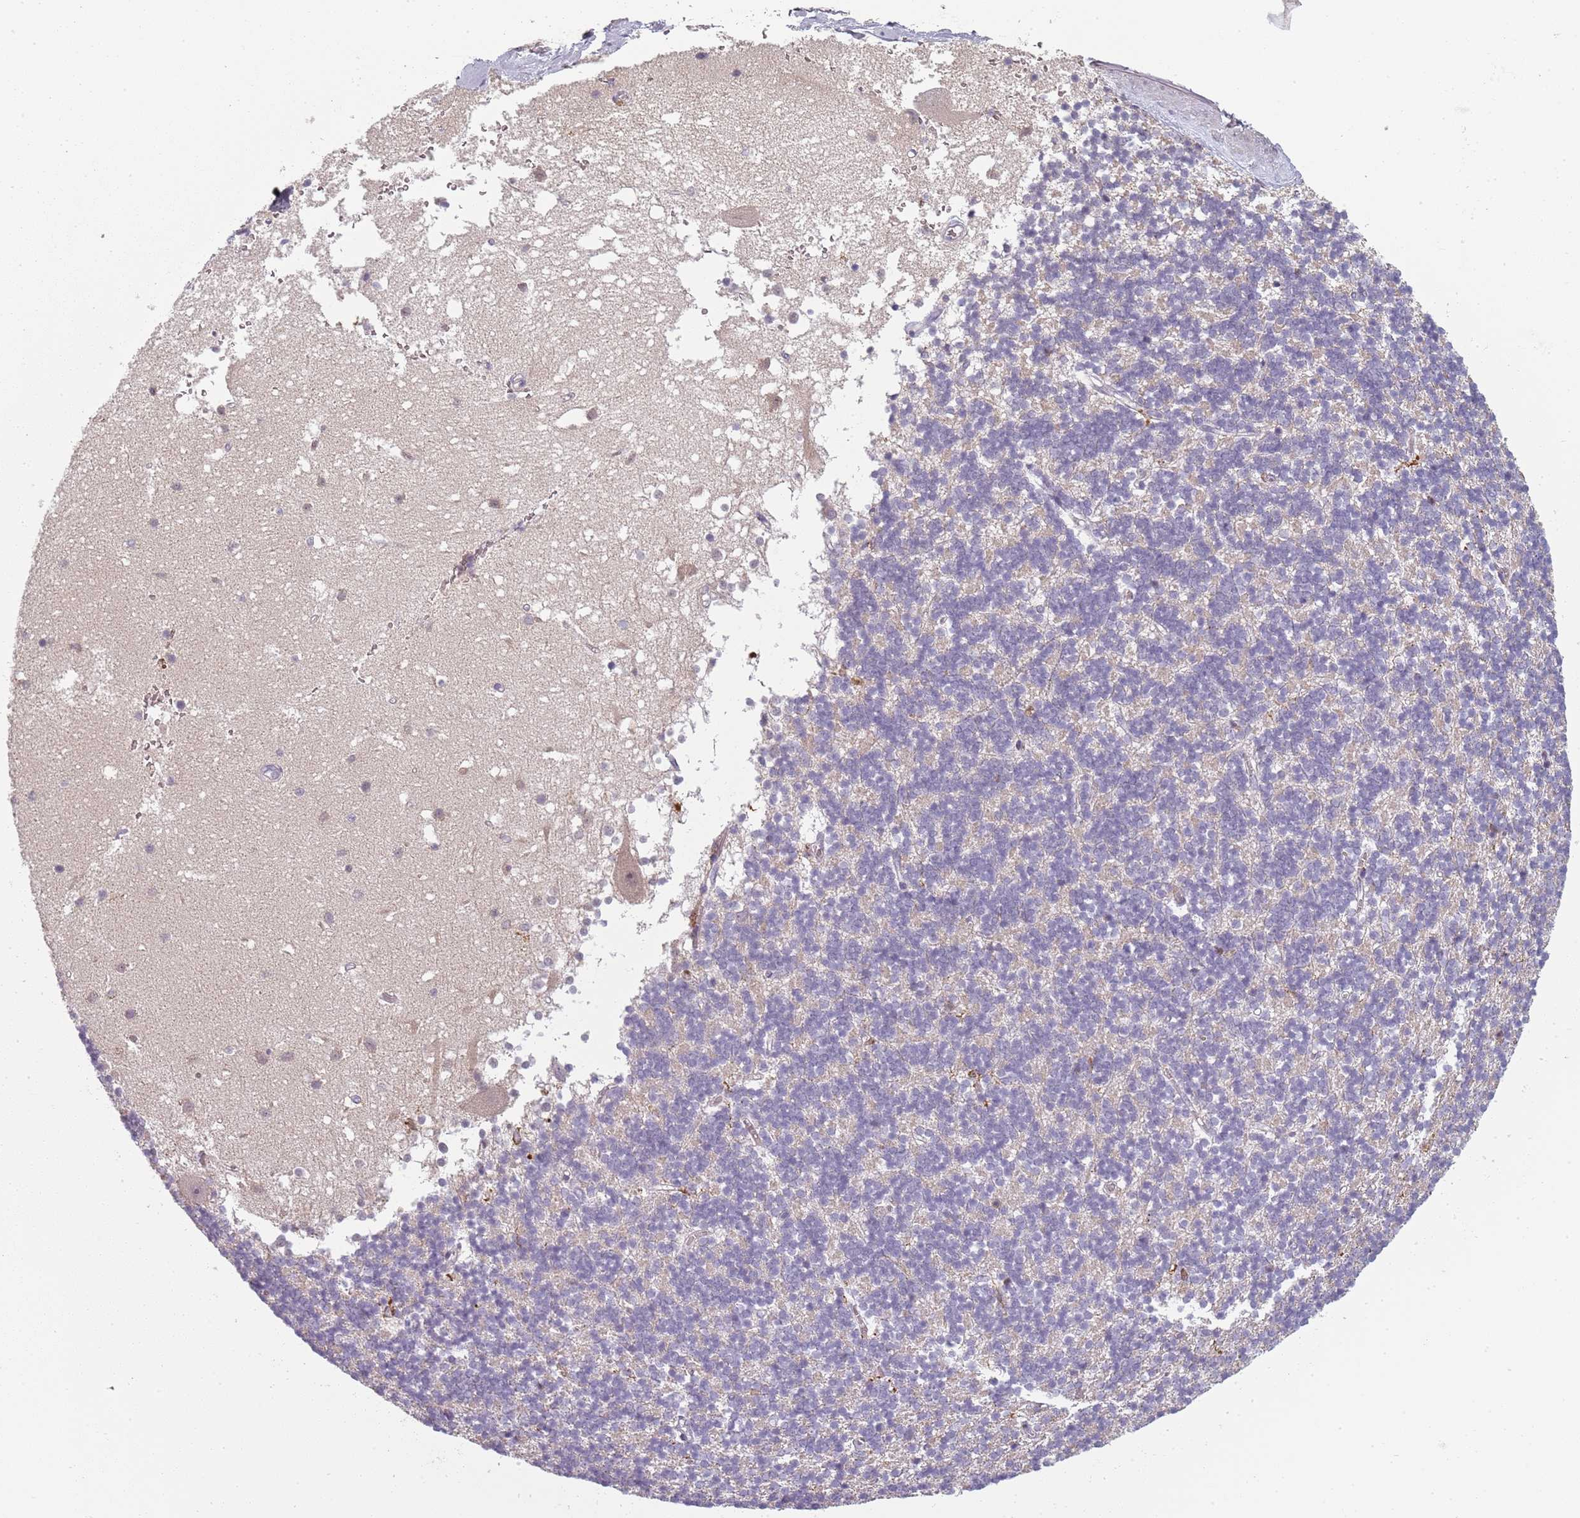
{"staining": {"intensity": "negative", "quantity": "none", "location": "none"}, "tissue": "cerebellum", "cell_type": "Cells in granular layer", "image_type": "normal", "snomed": [{"axis": "morphology", "description": "Normal tissue, NOS"}, {"axis": "topography", "description": "Cerebellum"}], "caption": "IHC image of normal cerebellum: human cerebellum stained with DAB (3,3'-diaminobenzidine) demonstrates no significant protein positivity in cells in granular layer. (DAB (3,3'-diaminobenzidine) immunohistochemistry visualized using brightfield microscopy, high magnification).", "gene": "CC2D2B", "patient": {"sex": "male", "age": 54}}